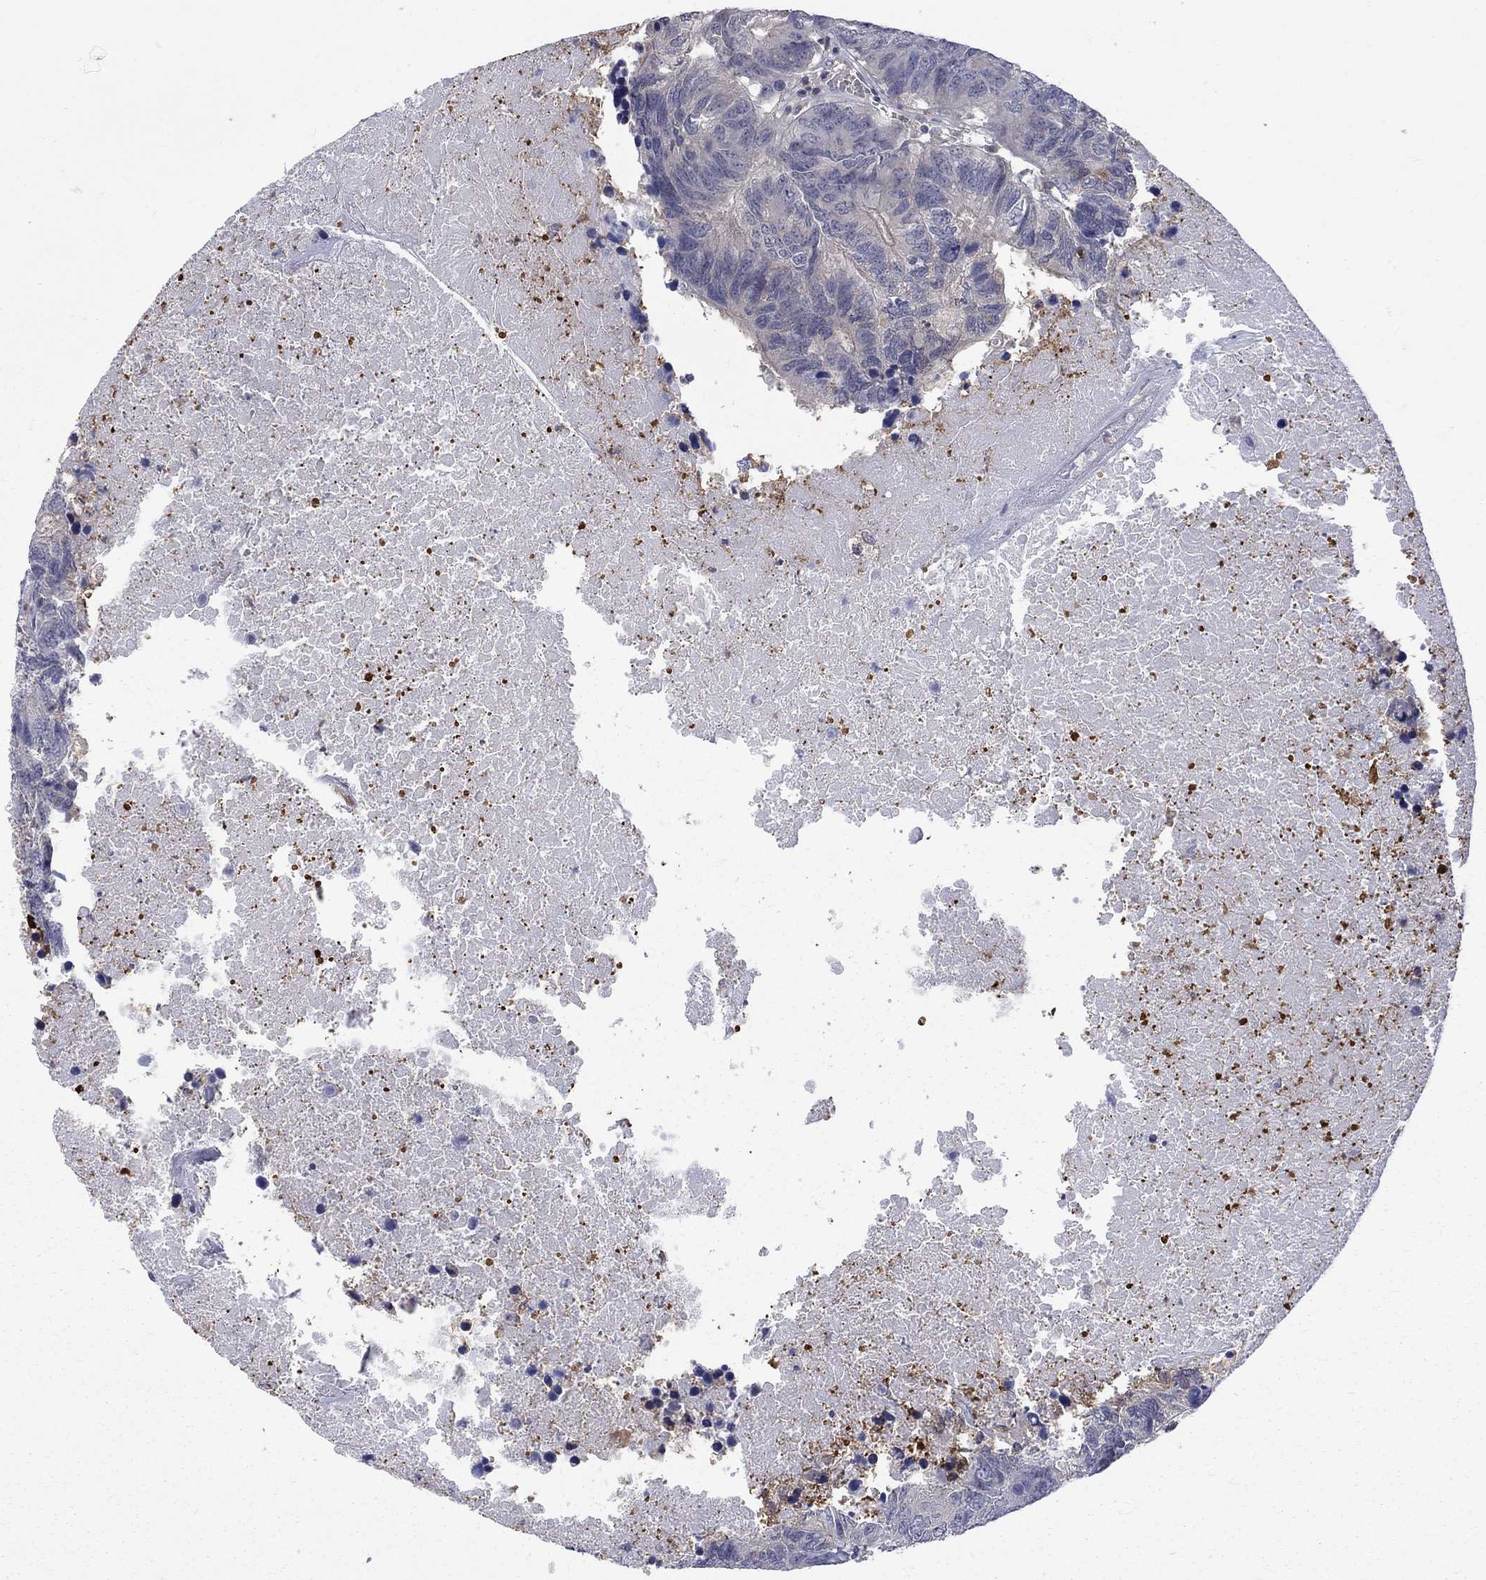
{"staining": {"intensity": "negative", "quantity": "none", "location": "none"}, "tissue": "colorectal cancer", "cell_type": "Tumor cells", "image_type": "cancer", "snomed": [{"axis": "morphology", "description": "Adenocarcinoma, NOS"}, {"axis": "topography", "description": "Colon"}], "caption": "Immunohistochemistry image of human colorectal cancer stained for a protein (brown), which reveals no positivity in tumor cells. (Stains: DAB (3,3'-diaminobenzidine) IHC with hematoxylin counter stain, Microscopy: brightfield microscopy at high magnification).", "gene": "HKDC1", "patient": {"sex": "female", "age": 48}}